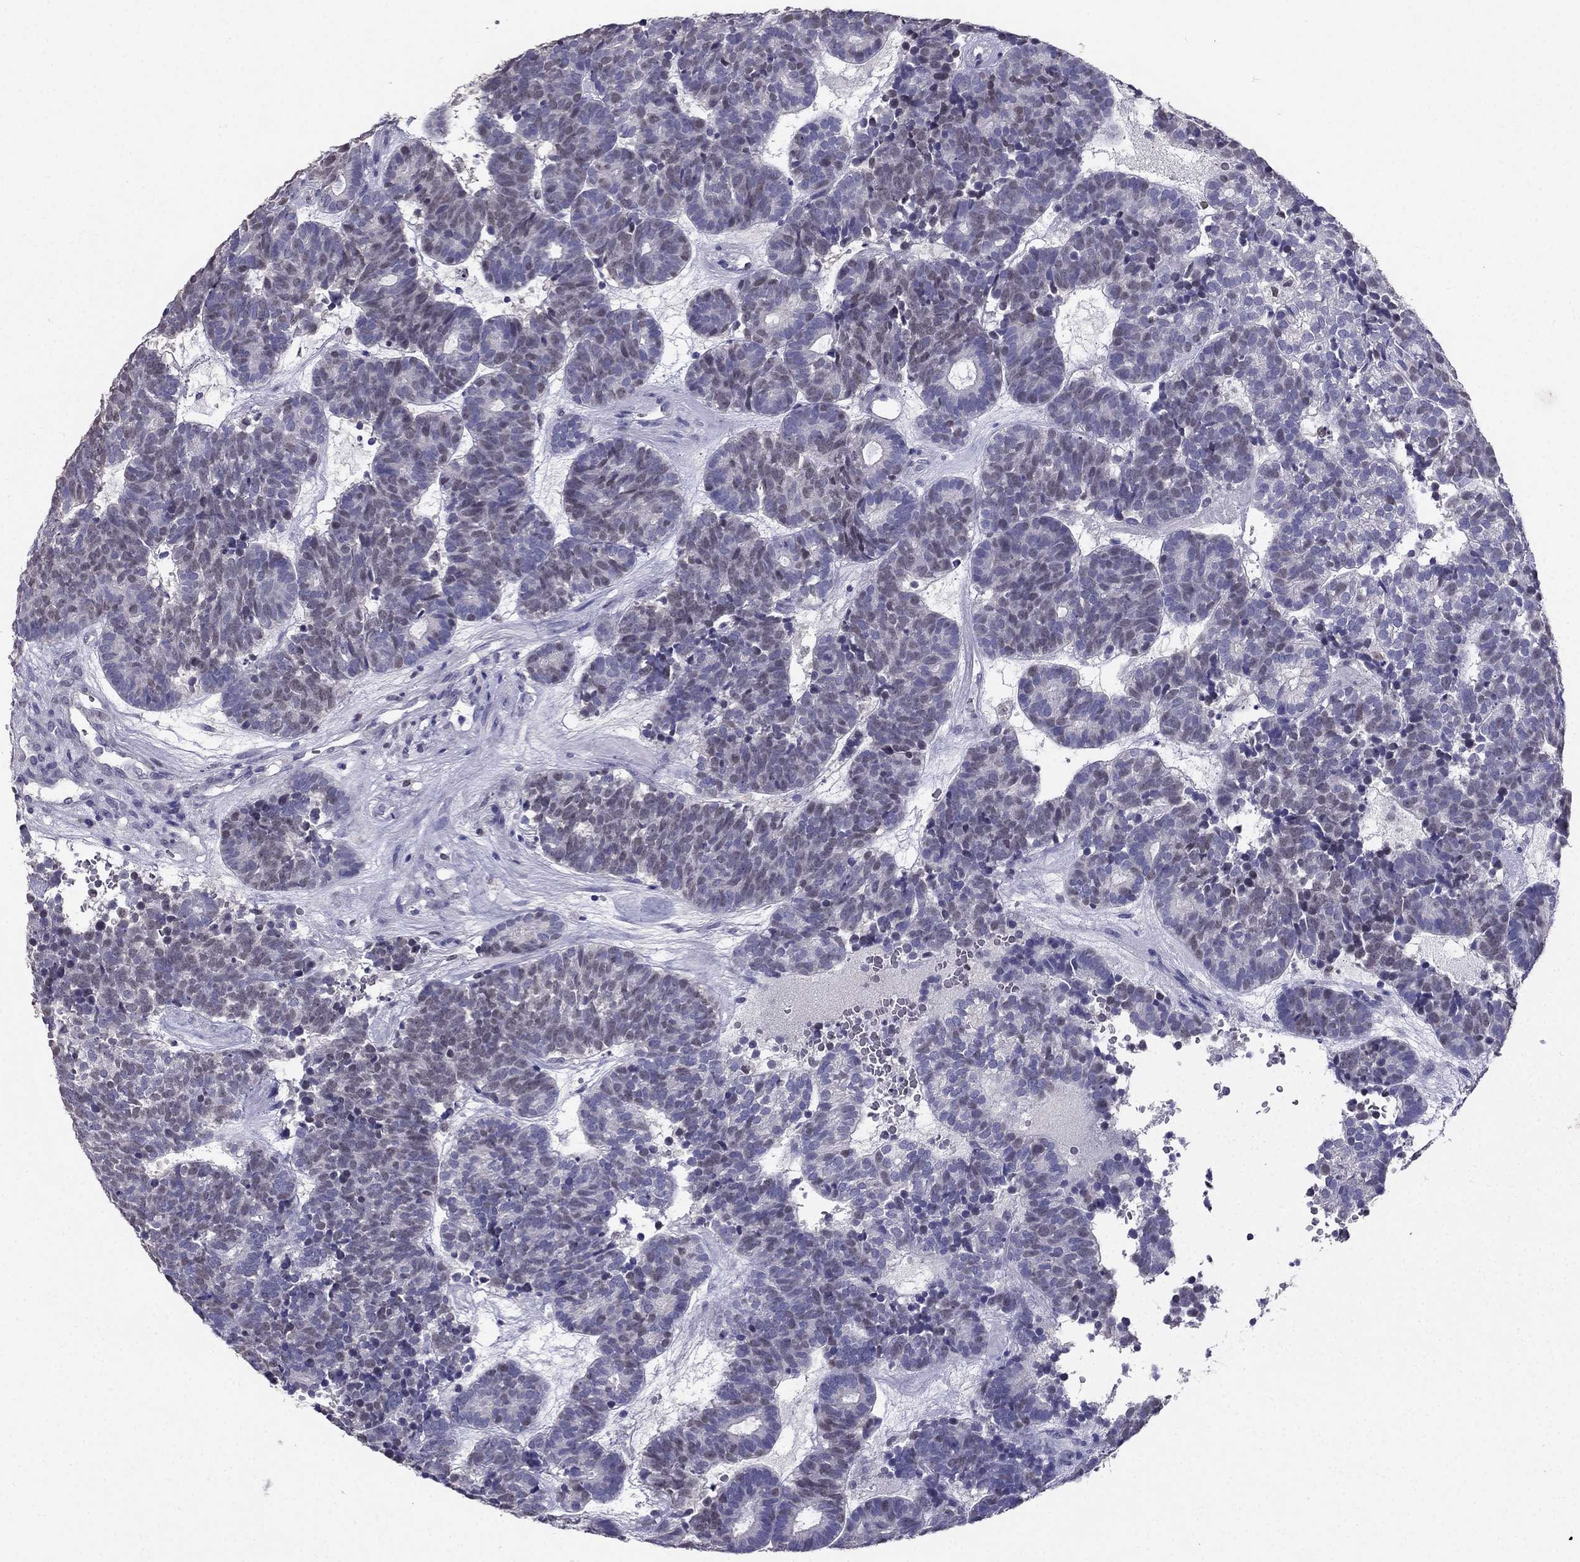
{"staining": {"intensity": "weak", "quantity": "25%-75%", "location": "nuclear"}, "tissue": "head and neck cancer", "cell_type": "Tumor cells", "image_type": "cancer", "snomed": [{"axis": "morphology", "description": "Adenocarcinoma, NOS"}, {"axis": "topography", "description": "Head-Neck"}], "caption": "Immunohistochemistry (IHC) staining of head and neck cancer (adenocarcinoma), which demonstrates low levels of weak nuclear expression in approximately 25%-75% of tumor cells indicating weak nuclear protein expression. The staining was performed using DAB (brown) for protein detection and nuclei were counterstained in hematoxylin (blue).", "gene": "ARID3A", "patient": {"sex": "female", "age": 81}}